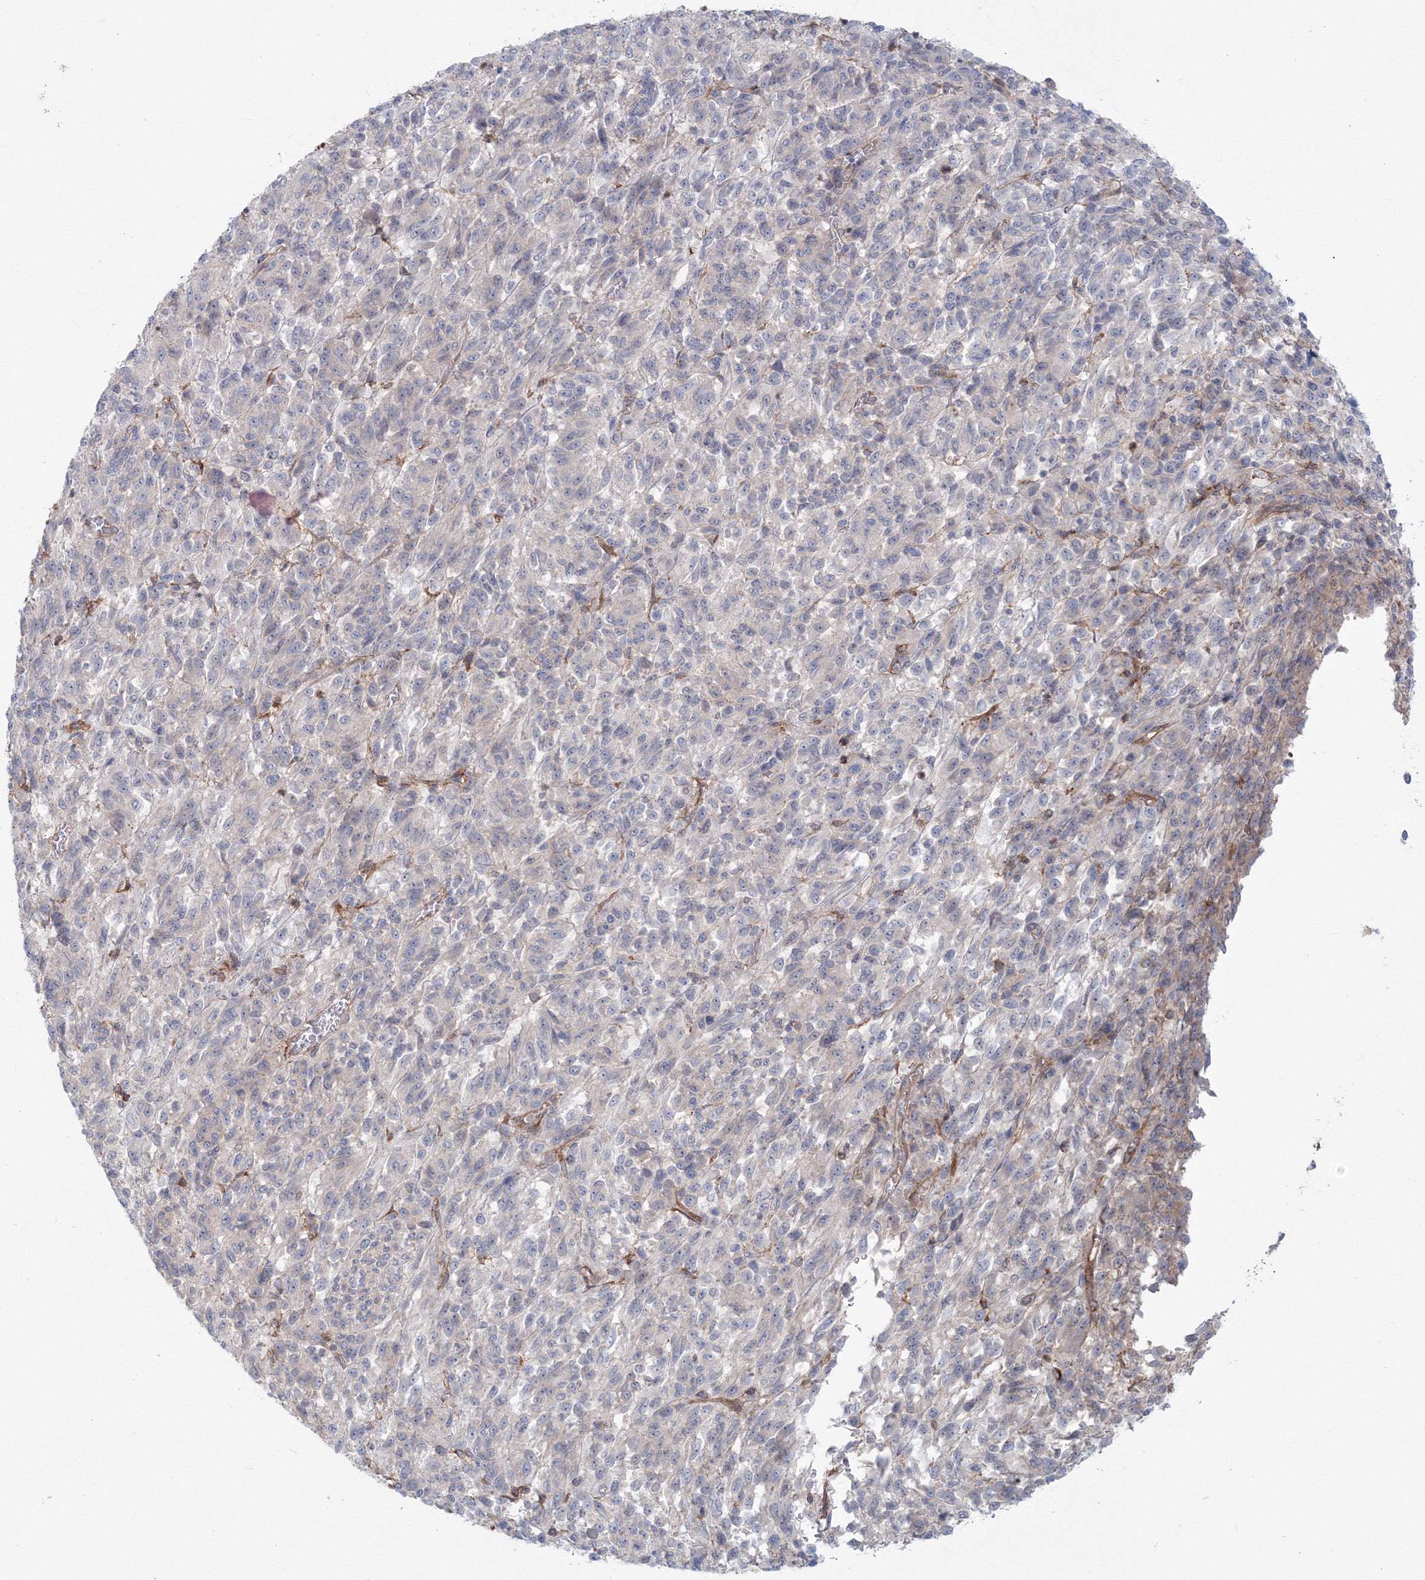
{"staining": {"intensity": "negative", "quantity": "none", "location": "none"}, "tissue": "melanoma", "cell_type": "Tumor cells", "image_type": "cancer", "snomed": [{"axis": "morphology", "description": "Malignant melanoma, Metastatic site"}, {"axis": "topography", "description": "Lung"}], "caption": "Tumor cells are negative for brown protein staining in melanoma.", "gene": "SH3PXD2A", "patient": {"sex": "male", "age": 64}}